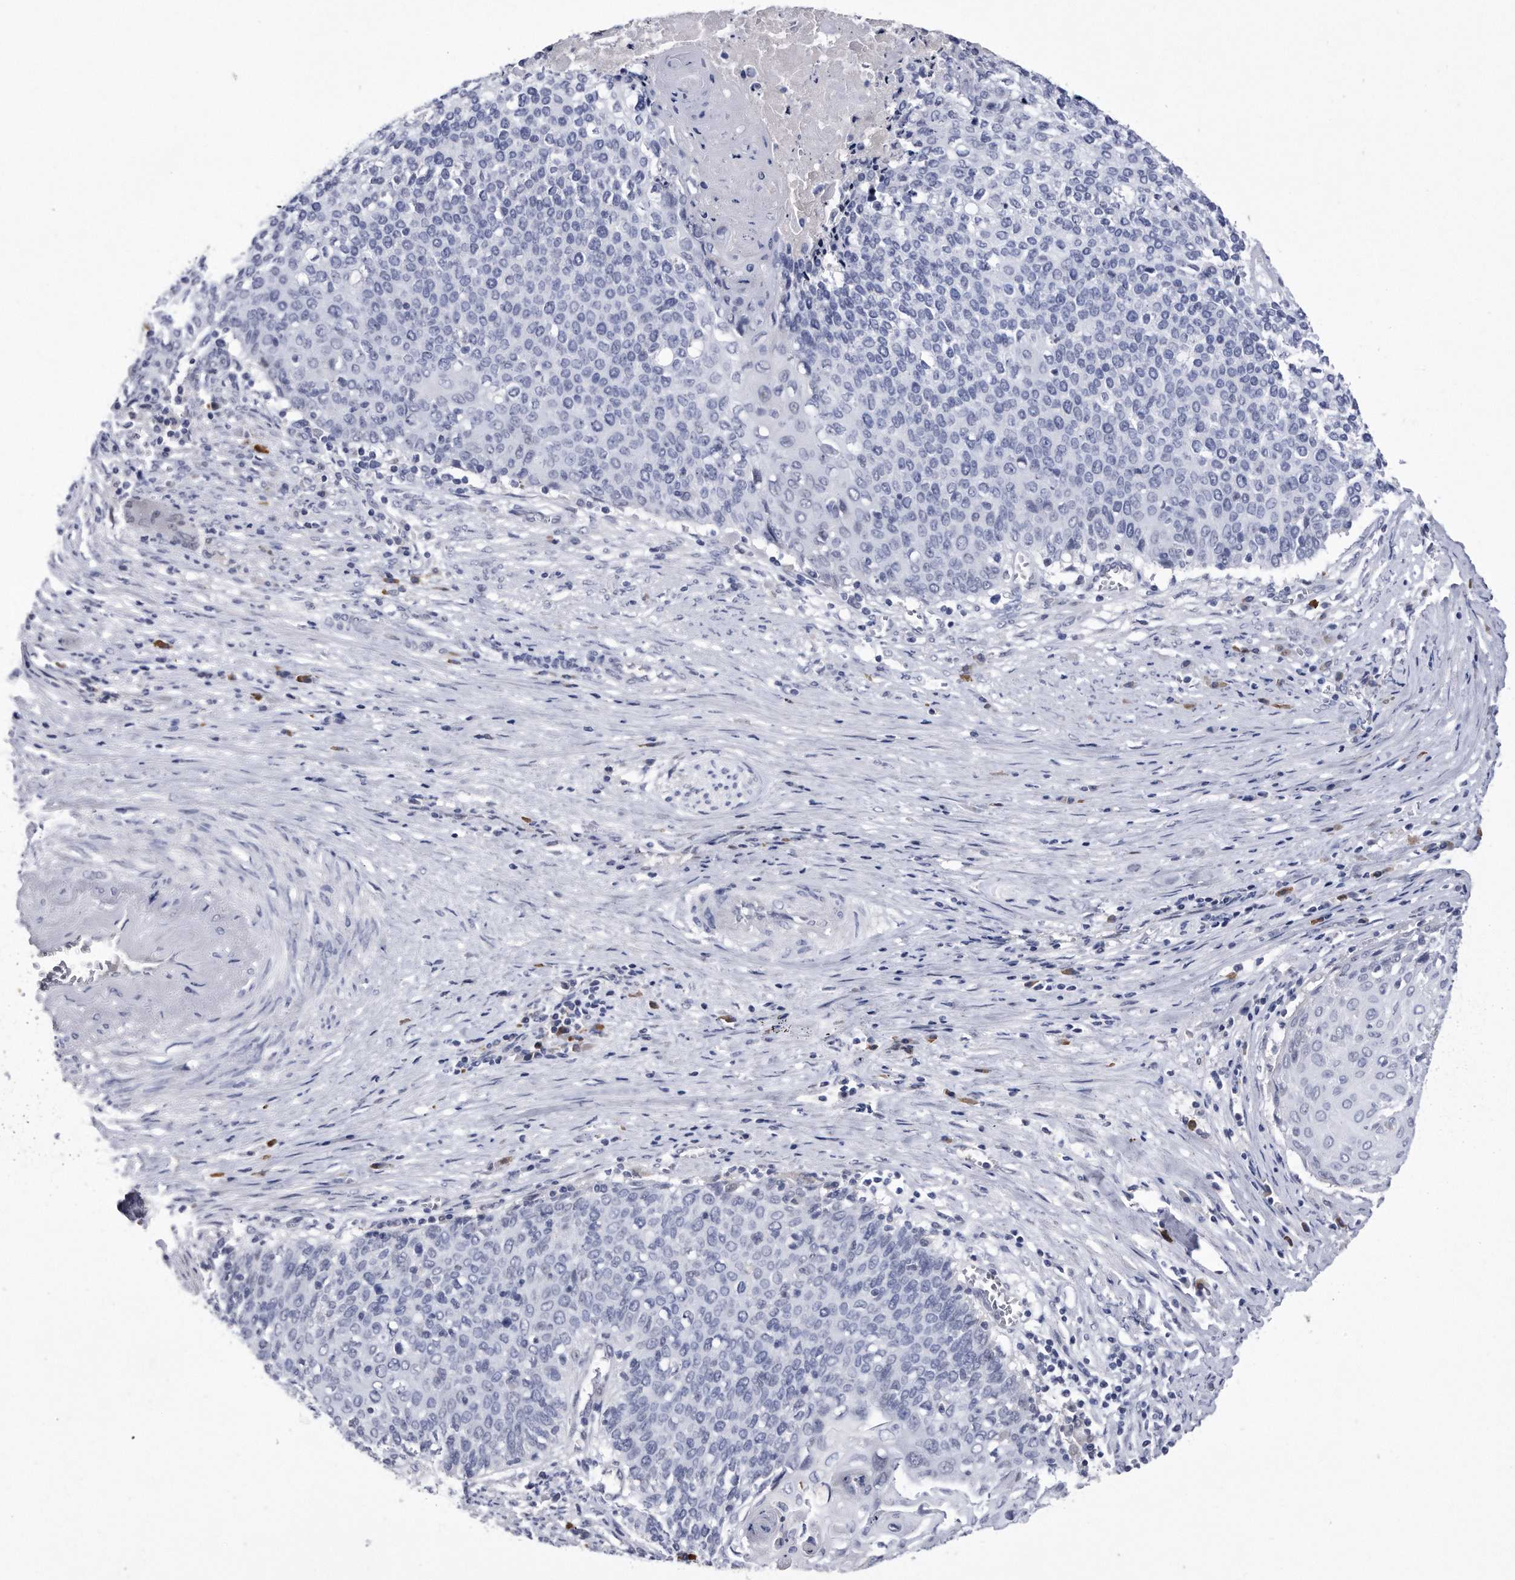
{"staining": {"intensity": "negative", "quantity": "none", "location": "none"}, "tissue": "cervical cancer", "cell_type": "Tumor cells", "image_type": "cancer", "snomed": [{"axis": "morphology", "description": "Squamous cell carcinoma, NOS"}, {"axis": "topography", "description": "Cervix"}], "caption": "This photomicrograph is of squamous cell carcinoma (cervical) stained with immunohistochemistry (IHC) to label a protein in brown with the nuclei are counter-stained blue. There is no staining in tumor cells.", "gene": "KCTD8", "patient": {"sex": "female", "age": 39}}